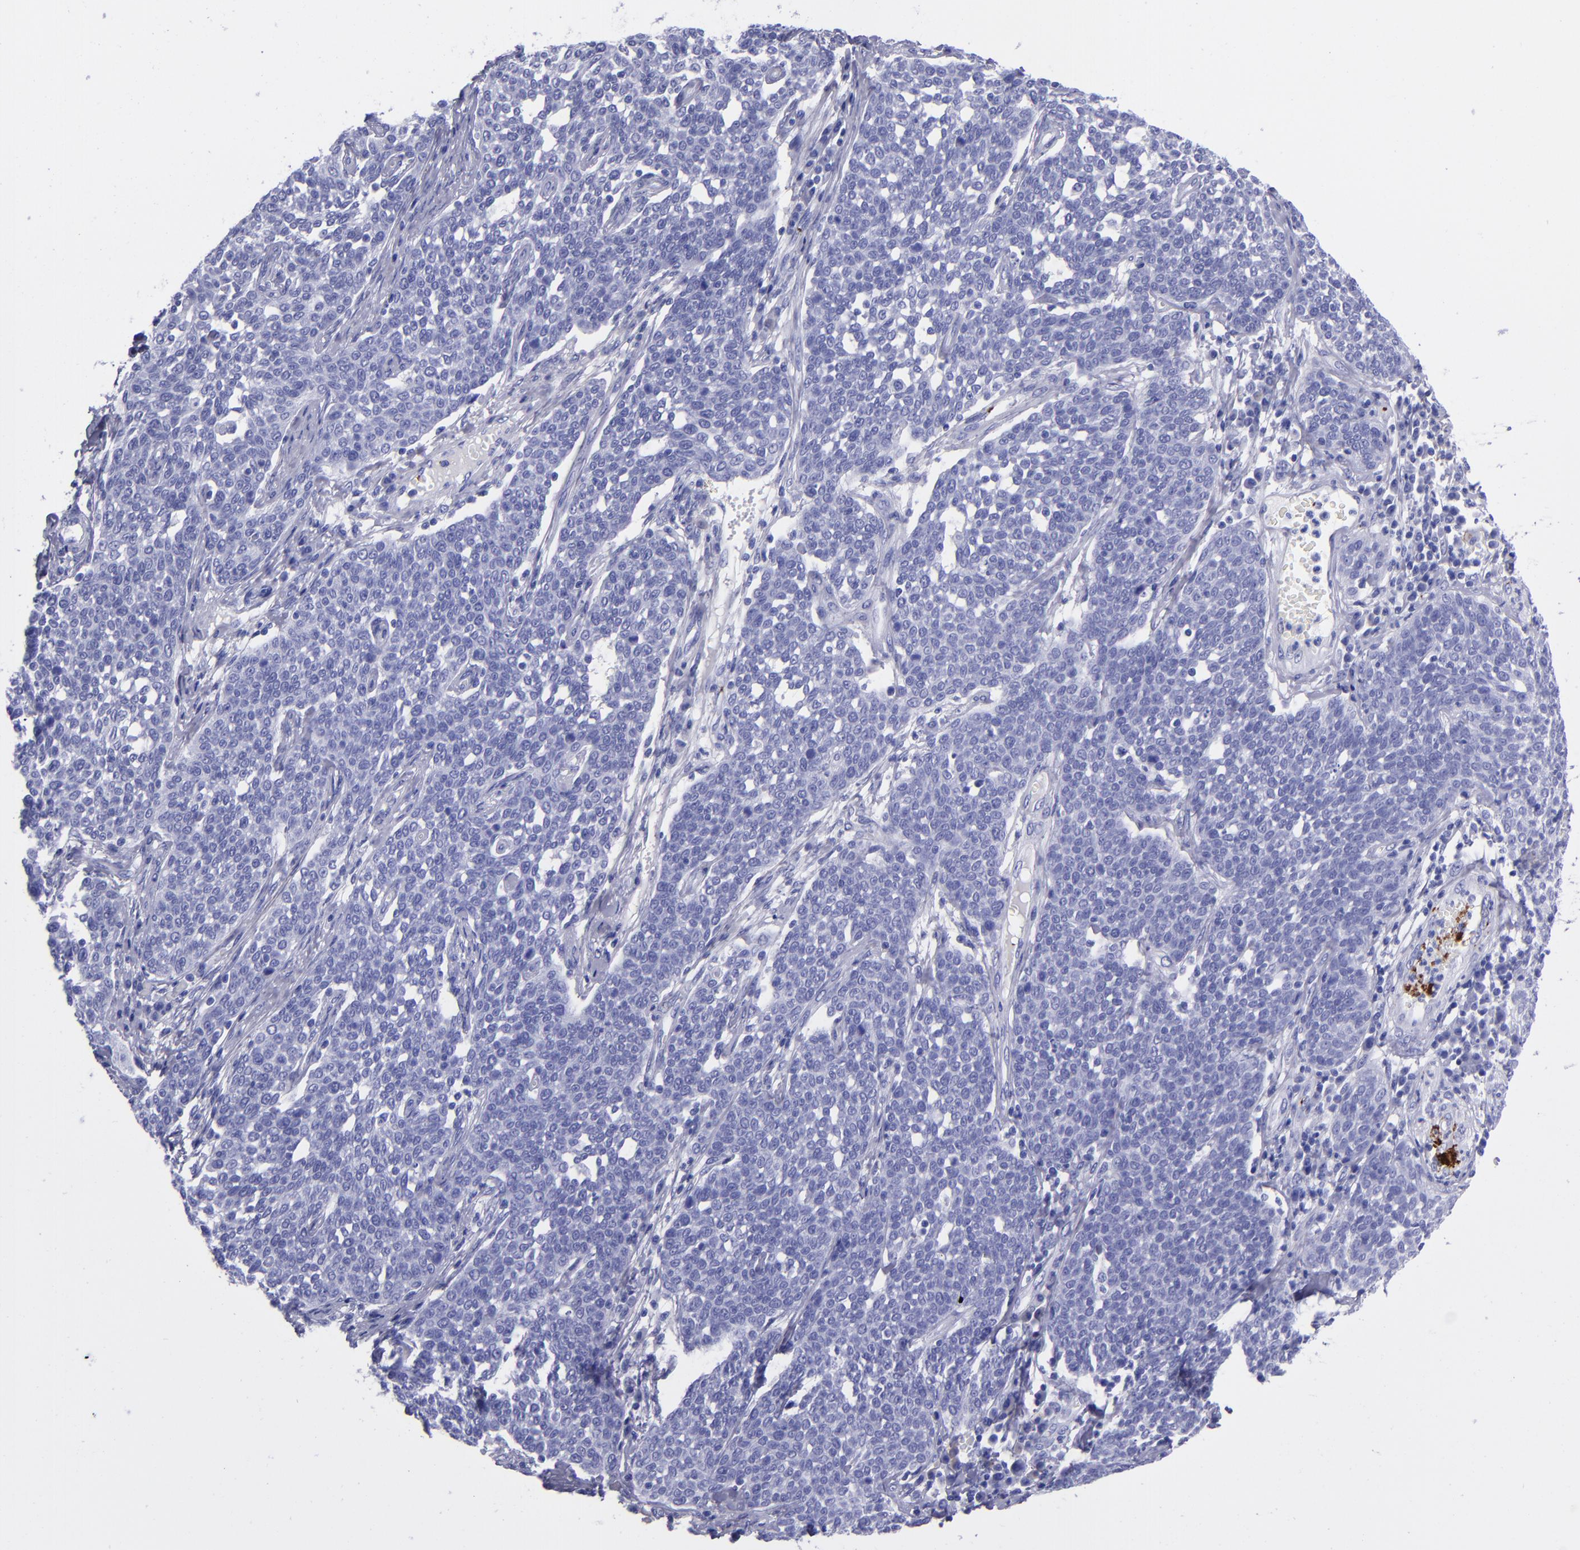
{"staining": {"intensity": "negative", "quantity": "none", "location": "none"}, "tissue": "cervical cancer", "cell_type": "Tumor cells", "image_type": "cancer", "snomed": [{"axis": "morphology", "description": "Squamous cell carcinoma, NOS"}, {"axis": "topography", "description": "Cervix"}], "caption": "Histopathology image shows no protein staining in tumor cells of squamous cell carcinoma (cervical) tissue. The staining was performed using DAB to visualize the protein expression in brown, while the nuclei were stained in blue with hematoxylin (Magnification: 20x).", "gene": "EFCAB13", "patient": {"sex": "female", "age": 34}}